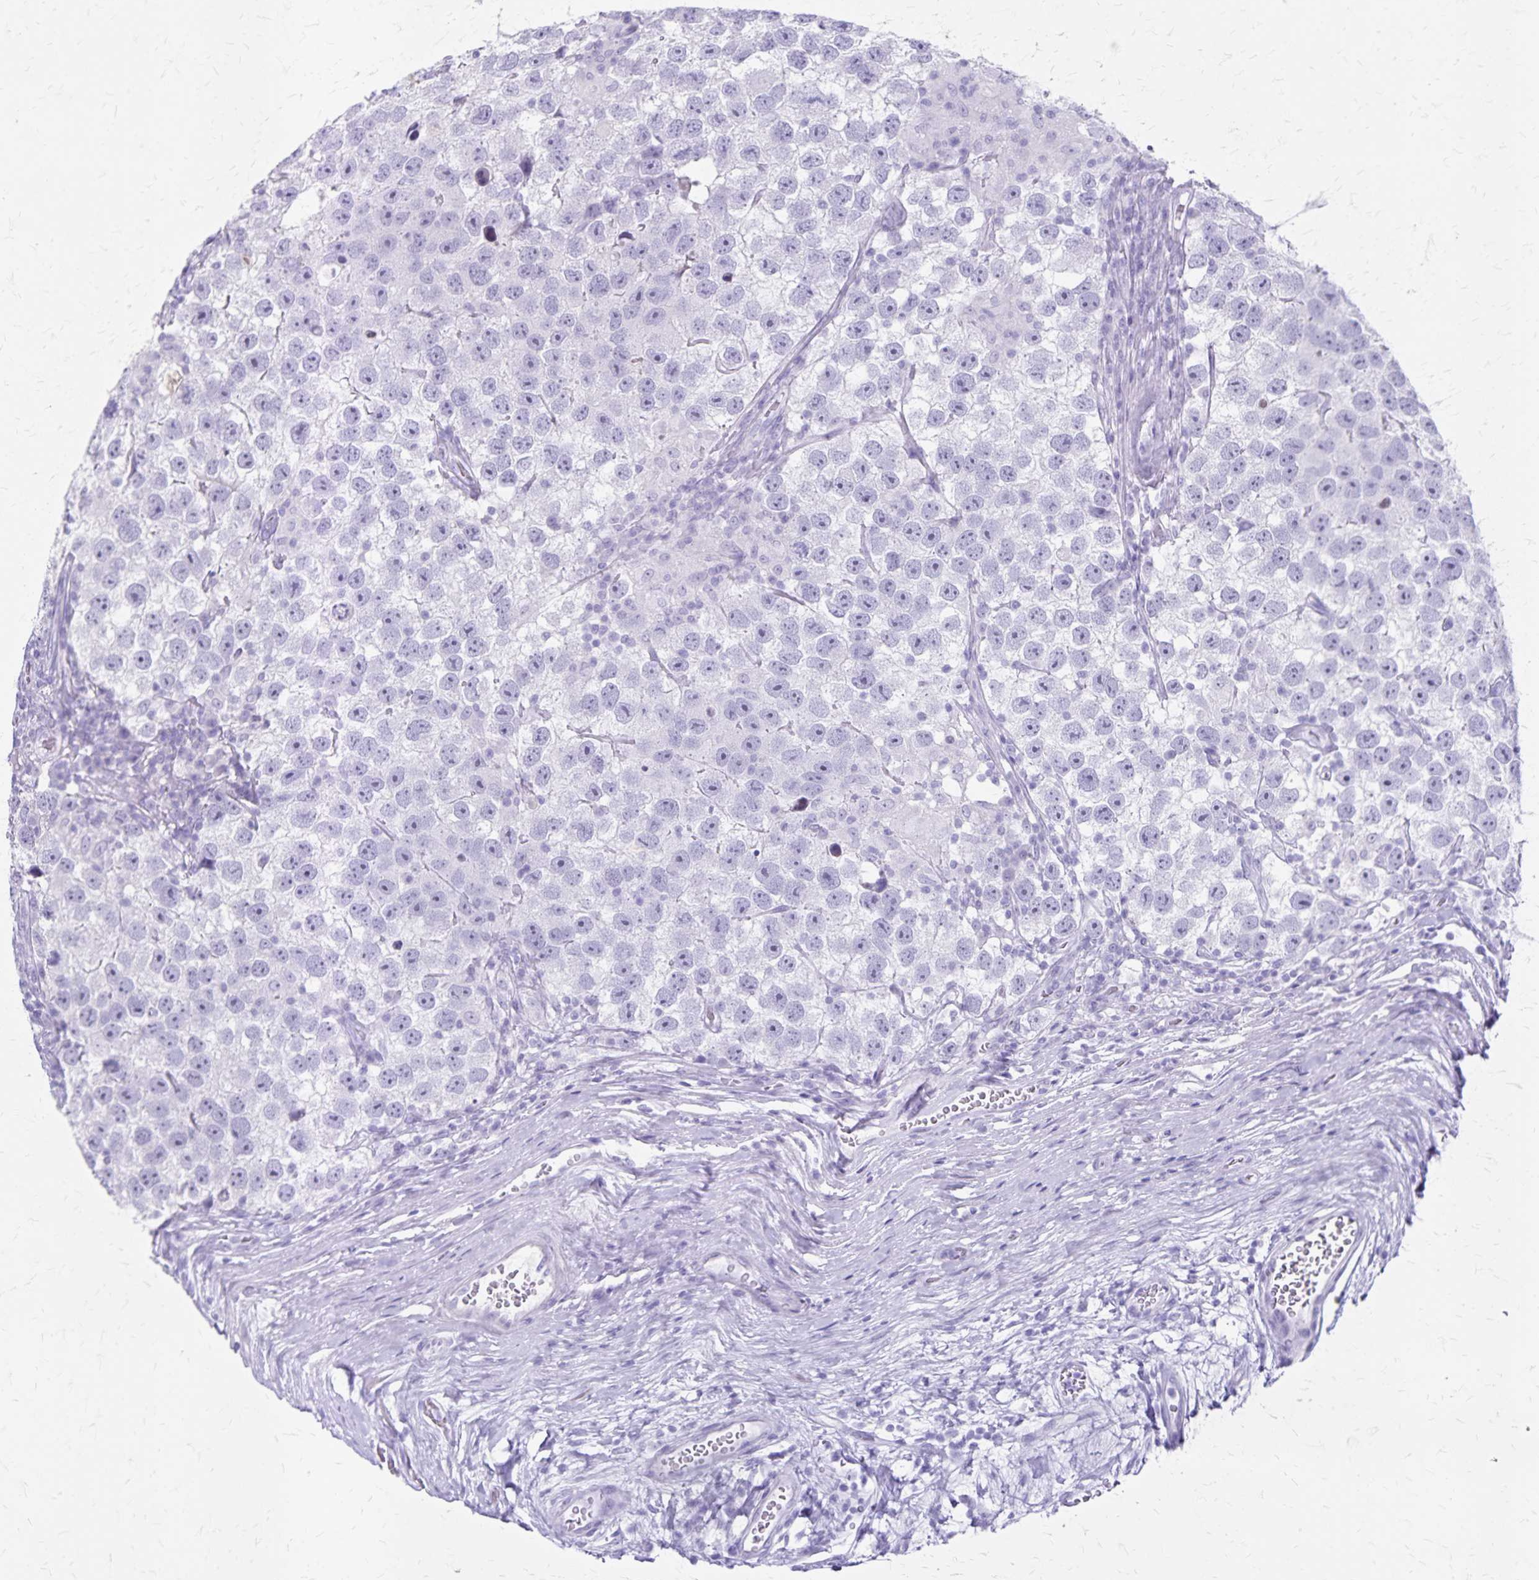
{"staining": {"intensity": "negative", "quantity": "none", "location": "none"}, "tissue": "testis cancer", "cell_type": "Tumor cells", "image_type": "cancer", "snomed": [{"axis": "morphology", "description": "Seminoma, NOS"}, {"axis": "topography", "description": "Testis"}], "caption": "Tumor cells are negative for protein expression in human seminoma (testis). The staining was performed using DAB (3,3'-diaminobenzidine) to visualize the protein expression in brown, while the nuclei were stained in blue with hematoxylin (Magnification: 20x).", "gene": "GPBAR1", "patient": {"sex": "male", "age": 26}}